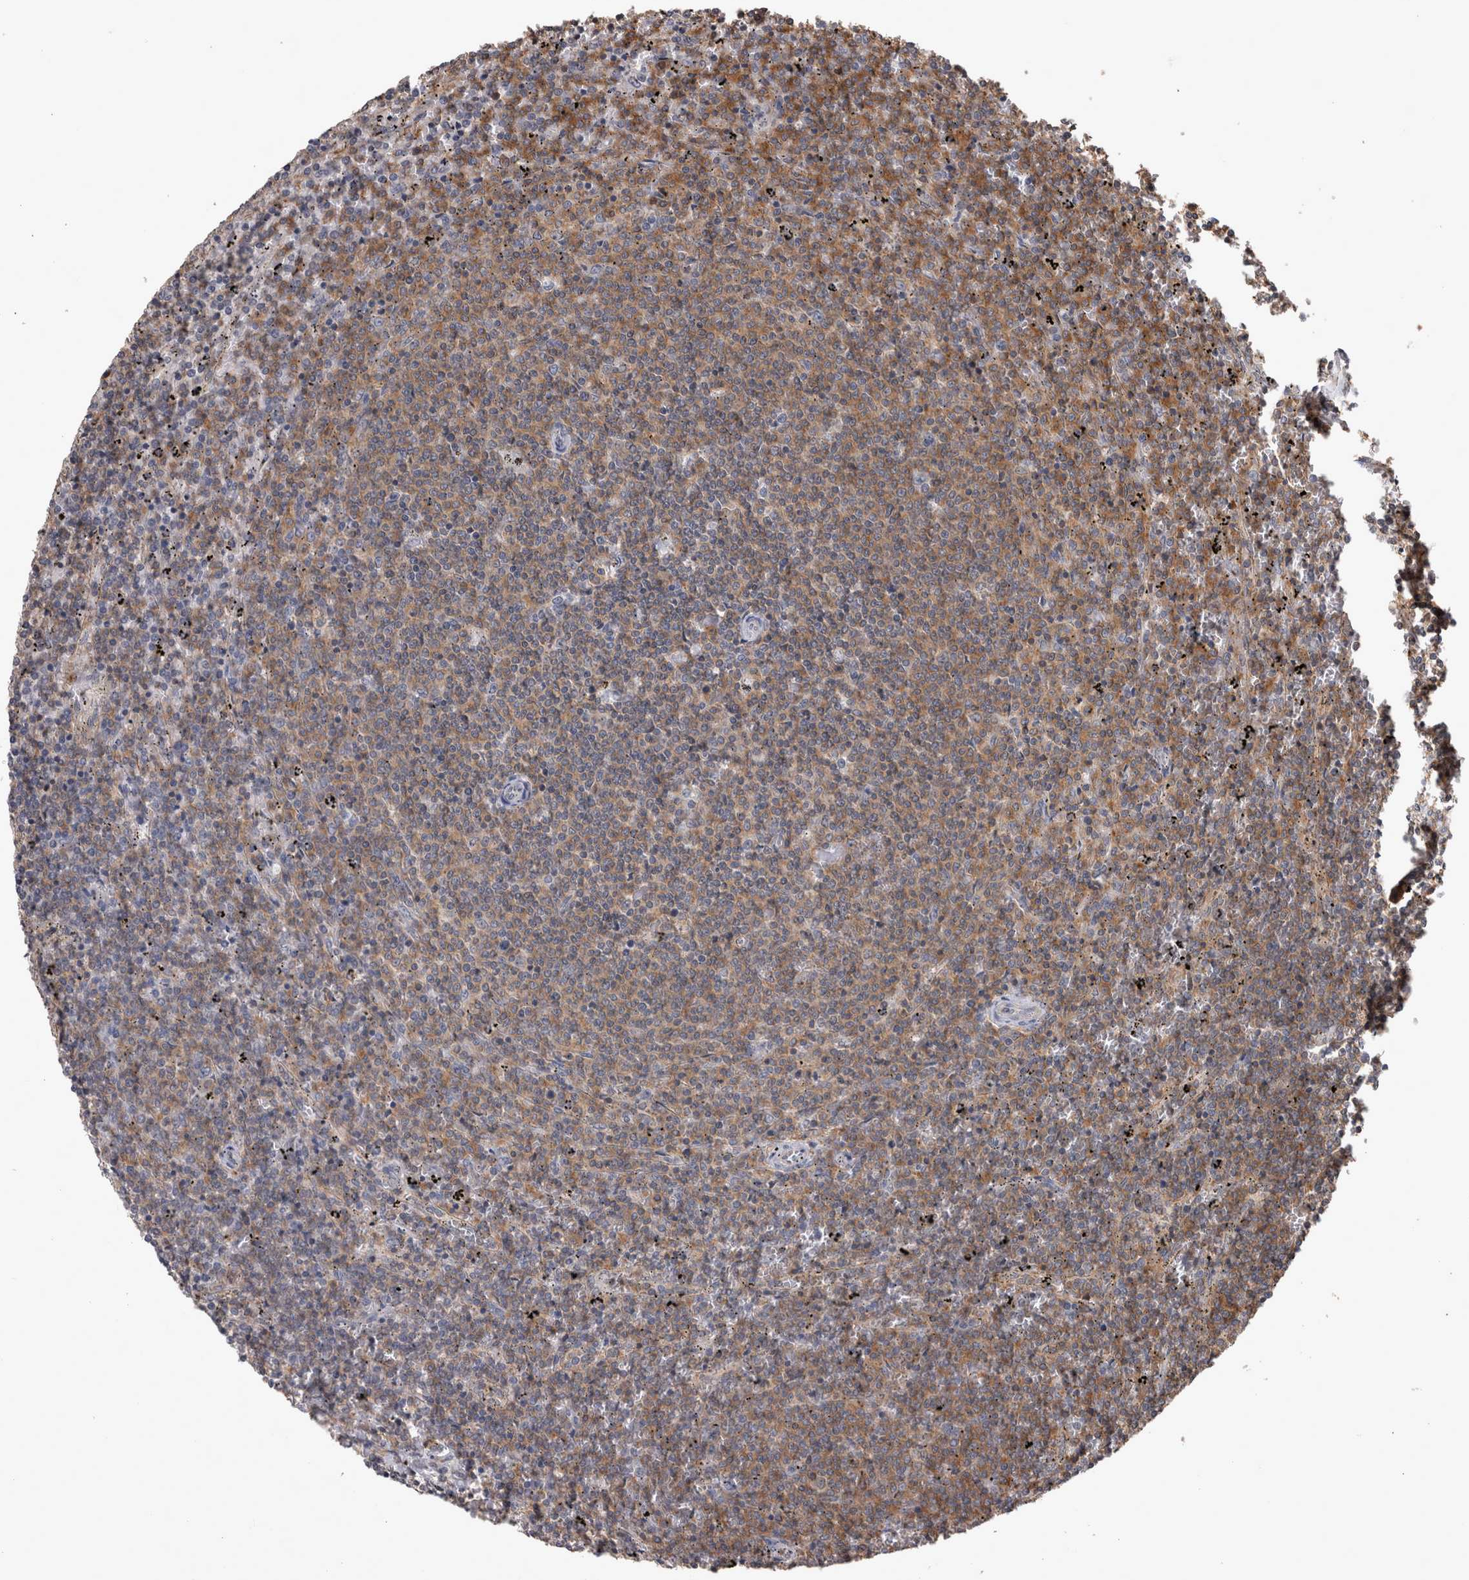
{"staining": {"intensity": "weak", "quantity": "25%-75%", "location": "cytoplasmic/membranous"}, "tissue": "lymphoma", "cell_type": "Tumor cells", "image_type": "cancer", "snomed": [{"axis": "morphology", "description": "Malignant lymphoma, non-Hodgkin's type, Low grade"}, {"axis": "topography", "description": "Spleen"}], "caption": "A photomicrograph of human malignant lymphoma, non-Hodgkin's type (low-grade) stained for a protein reveals weak cytoplasmic/membranous brown staining in tumor cells.", "gene": "SPATA48", "patient": {"sex": "female", "age": 50}}